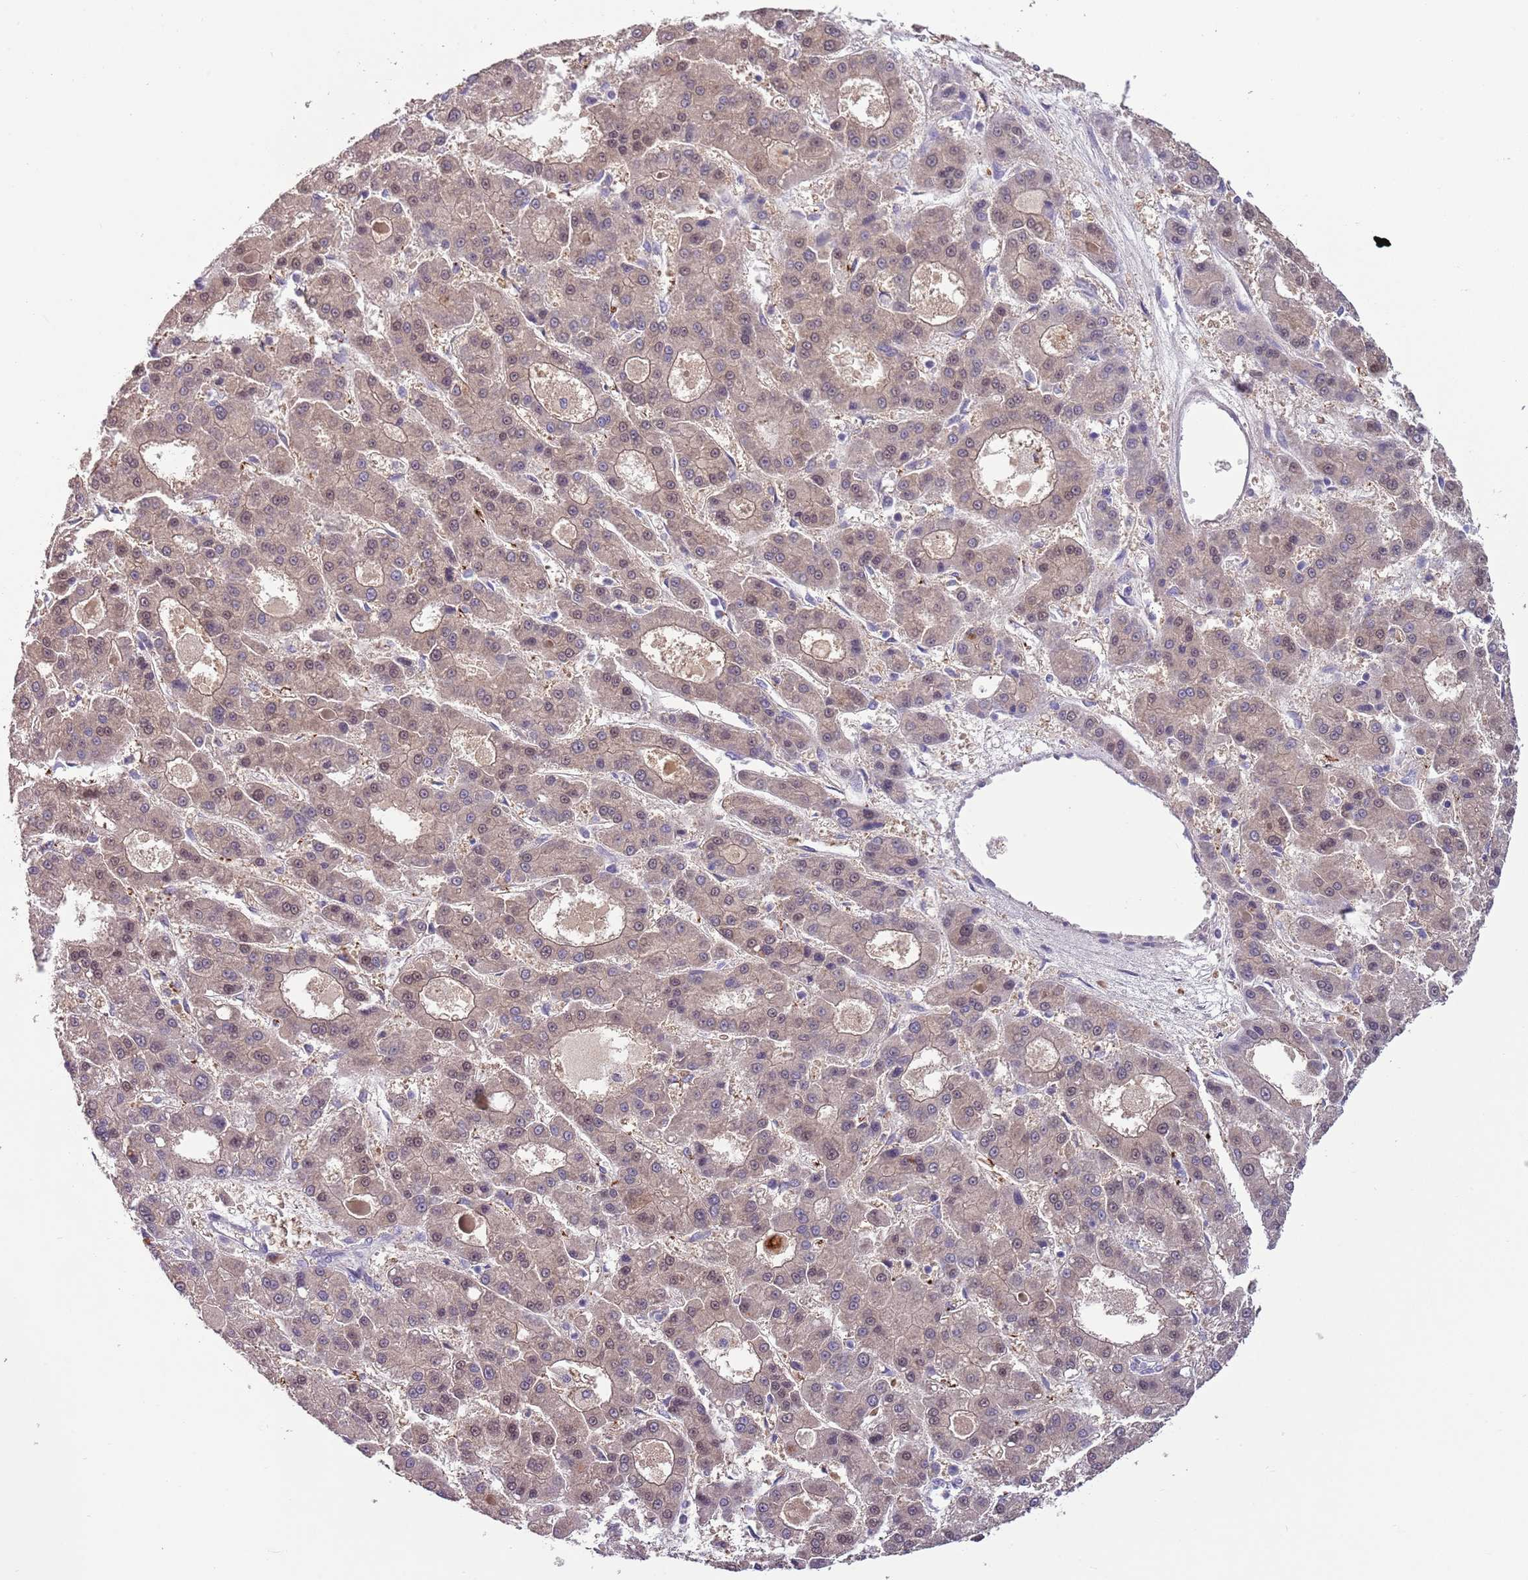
{"staining": {"intensity": "weak", "quantity": ">75%", "location": "cytoplasmic/membranous,nuclear"}, "tissue": "liver cancer", "cell_type": "Tumor cells", "image_type": "cancer", "snomed": [{"axis": "morphology", "description": "Carcinoma, Hepatocellular, NOS"}, {"axis": "topography", "description": "Liver"}], "caption": "Liver cancer (hepatocellular carcinoma) tissue exhibits weak cytoplasmic/membranous and nuclear staining in about >75% of tumor cells, visualized by immunohistochemistry.", "gene": "HES3", "patient": {"sex": "male", "age": 70}}